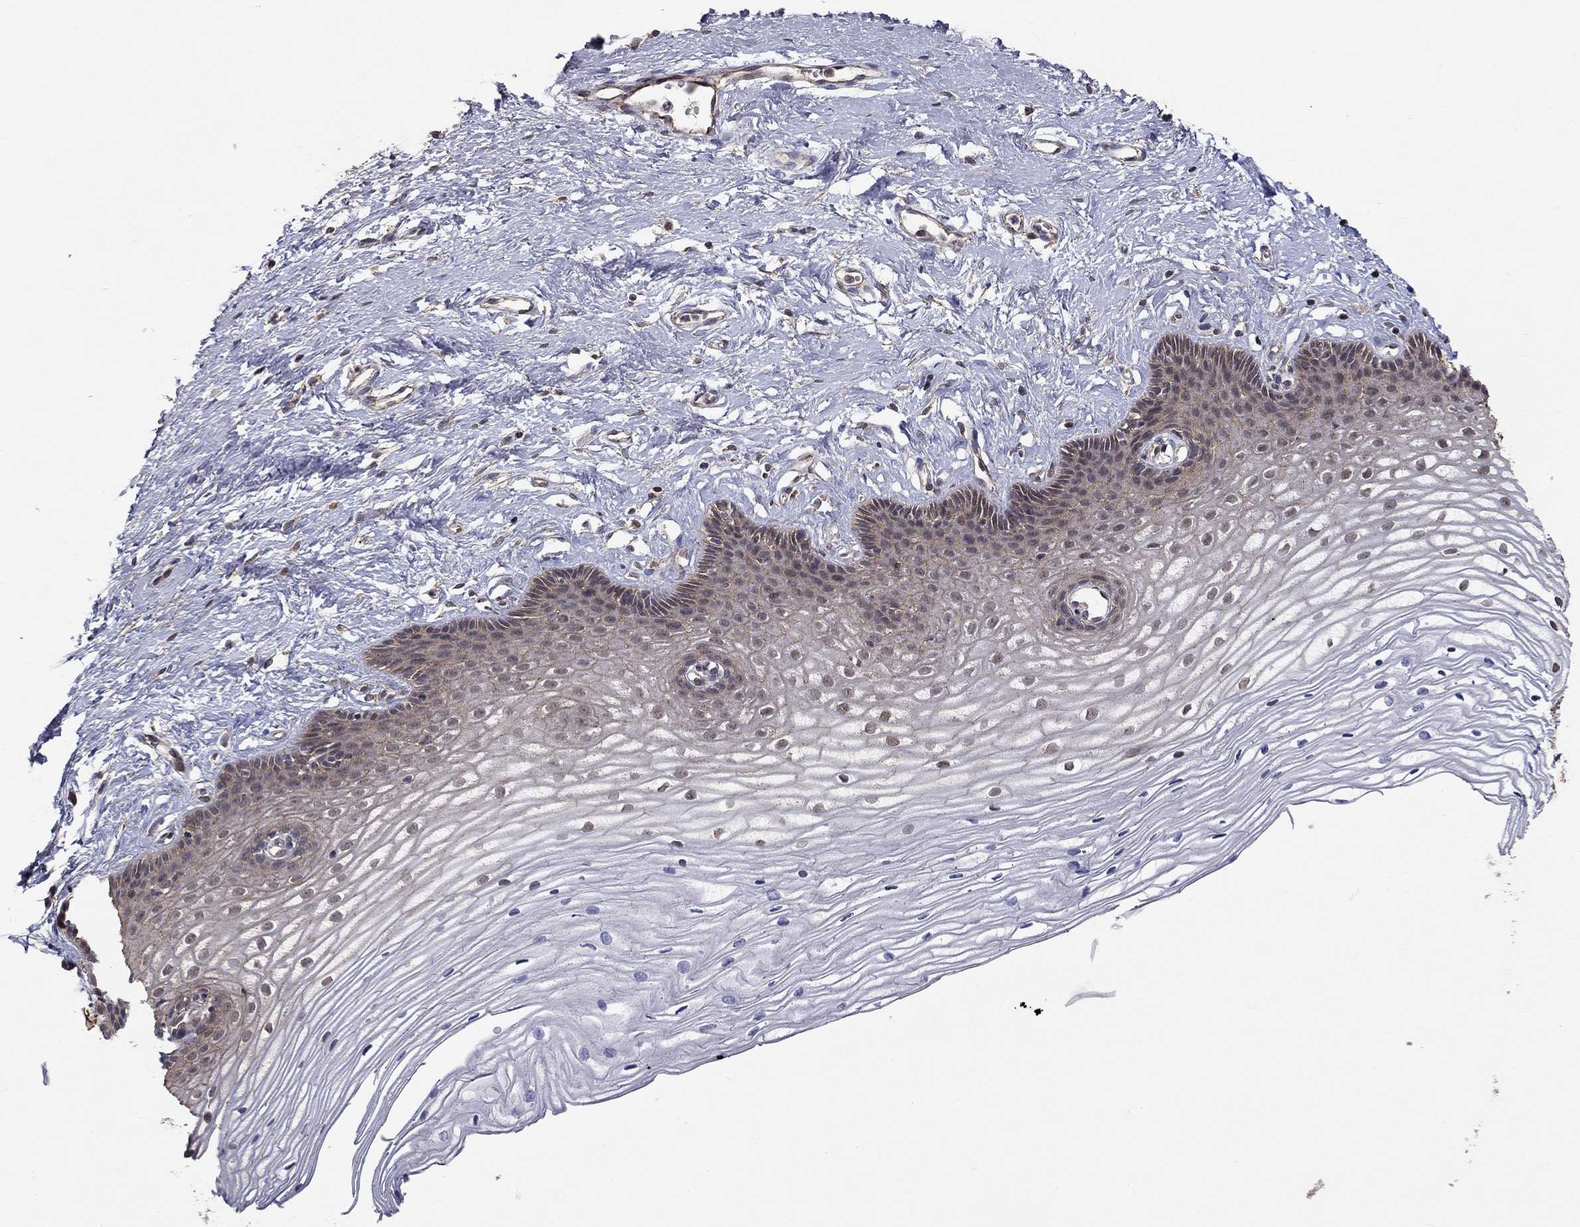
{"staining": {"intensity": "strong", "quantity": "<25%", "location": "cytoplasmic/membranous"}, "tissue": "cervix", "cell_type": "Glandular cells", "image_type": "normal", "snomed": [{"axis": "morphology", "description": "Normal tissue, NOS"}, {"axis": "topography", "description": "Cervix"}], "caption": "Immunohistochemical staining of benign cervix reveals strong cytoplasmic/membranous protein staining in approximately <25% of glandular cells. (Stains: DAB (3,3'-diaminobenzidine) in brown, nuclei in blue, Microscopy: brightfield microscopy at high magnification).", "gene": "ANKRA2", "patient": {"sex": "female", "age": 40}}